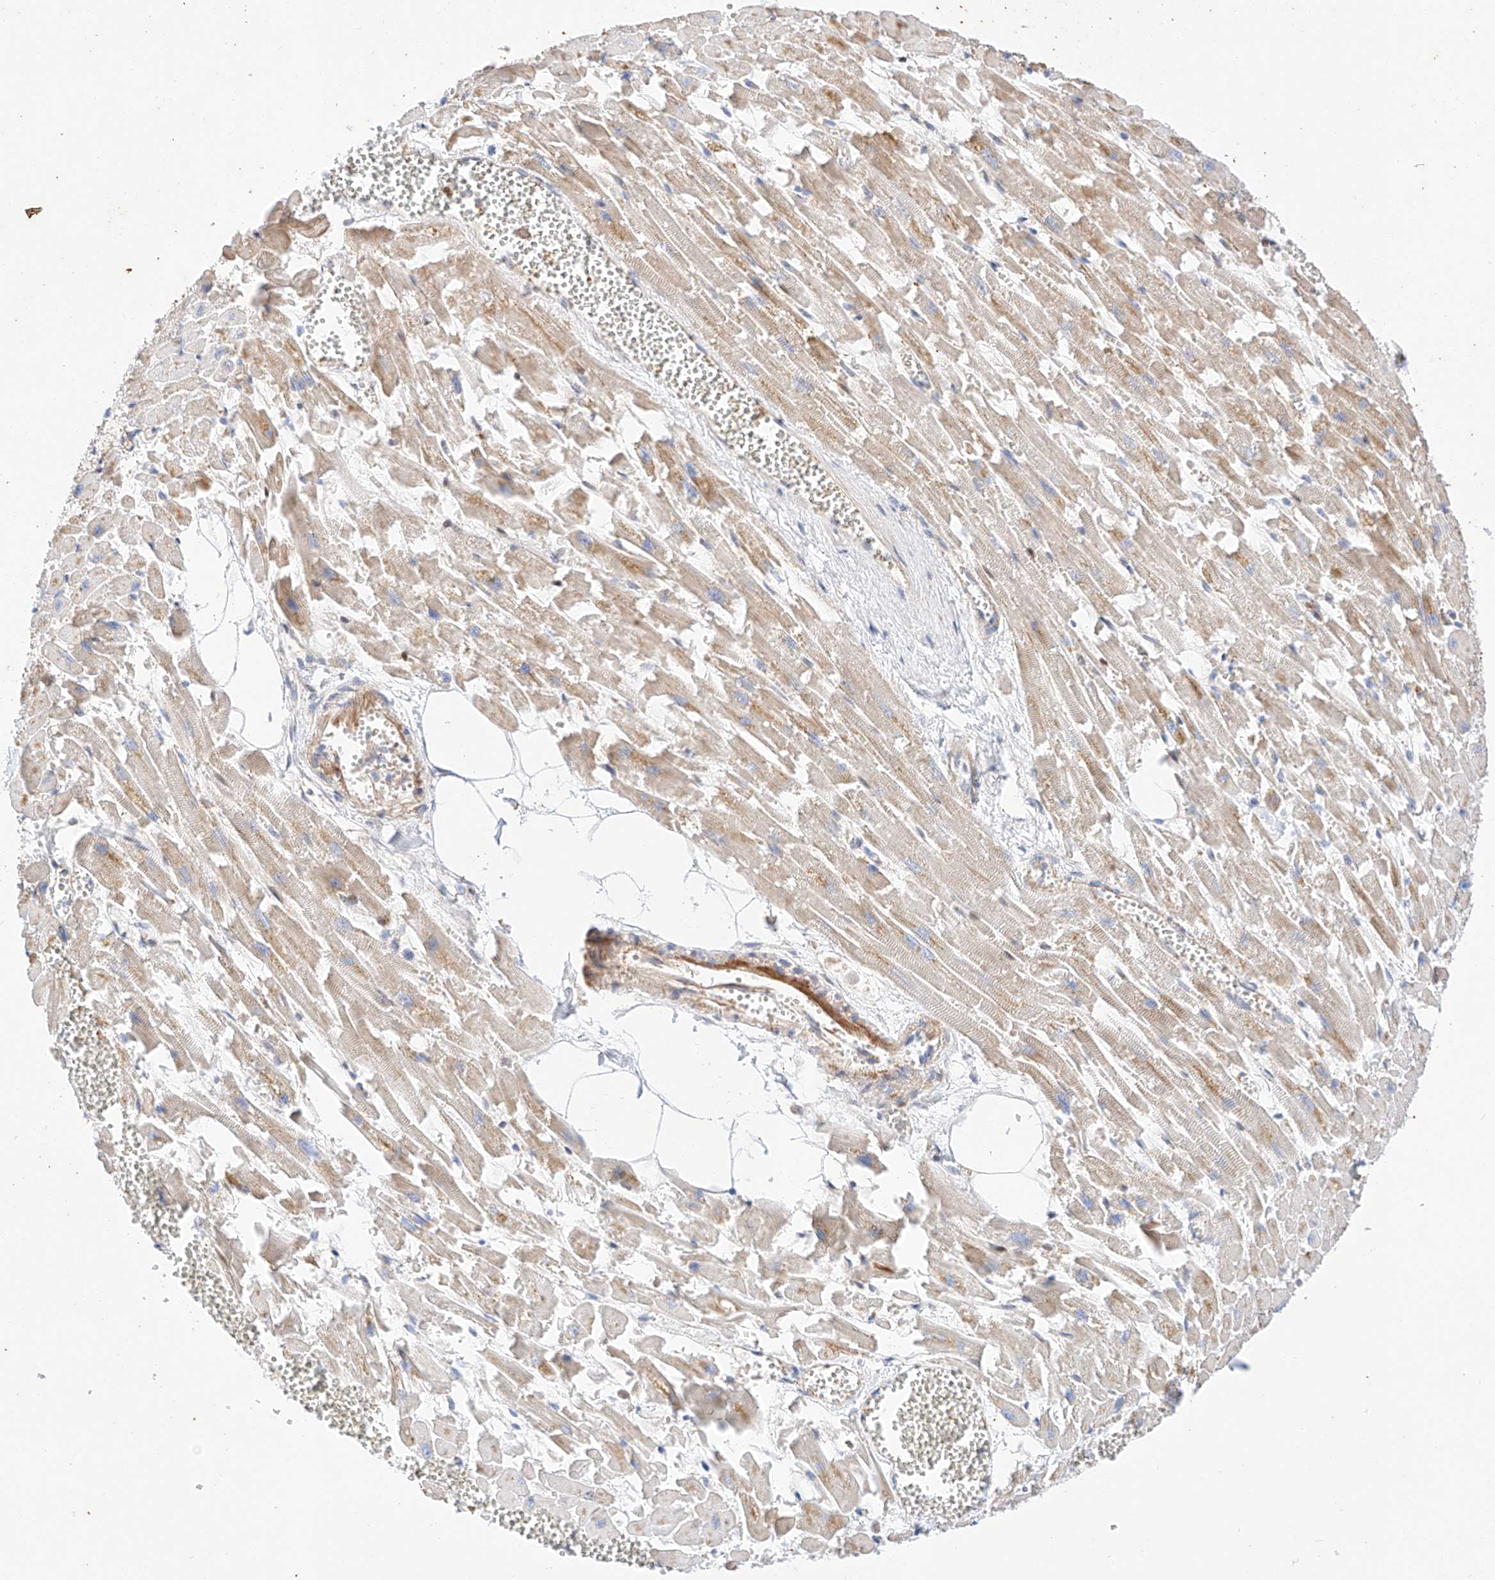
{"staining": {"intensity": "weak", "quantity": "25%-75%", "location": "cytoplasmic/membranous"}, "tissue": "heart muscle", "cell_type": "Cardiomyocytes", "image_type": "normal", "snomed": [{"axis": "morphology", "description": "Normal tissue, NOS"}, {"axis": "topography", "description": "Heart"}], "caption": "Approximately 25%-75% of cardiomyocytes in unremarkable heart muscle reveal weak cytoplasmic/membranous protein expression as visualized by brown immunohistochemical staining.", "gene": "HDAC9", "patient": {"sex": "female", "age": 64}}